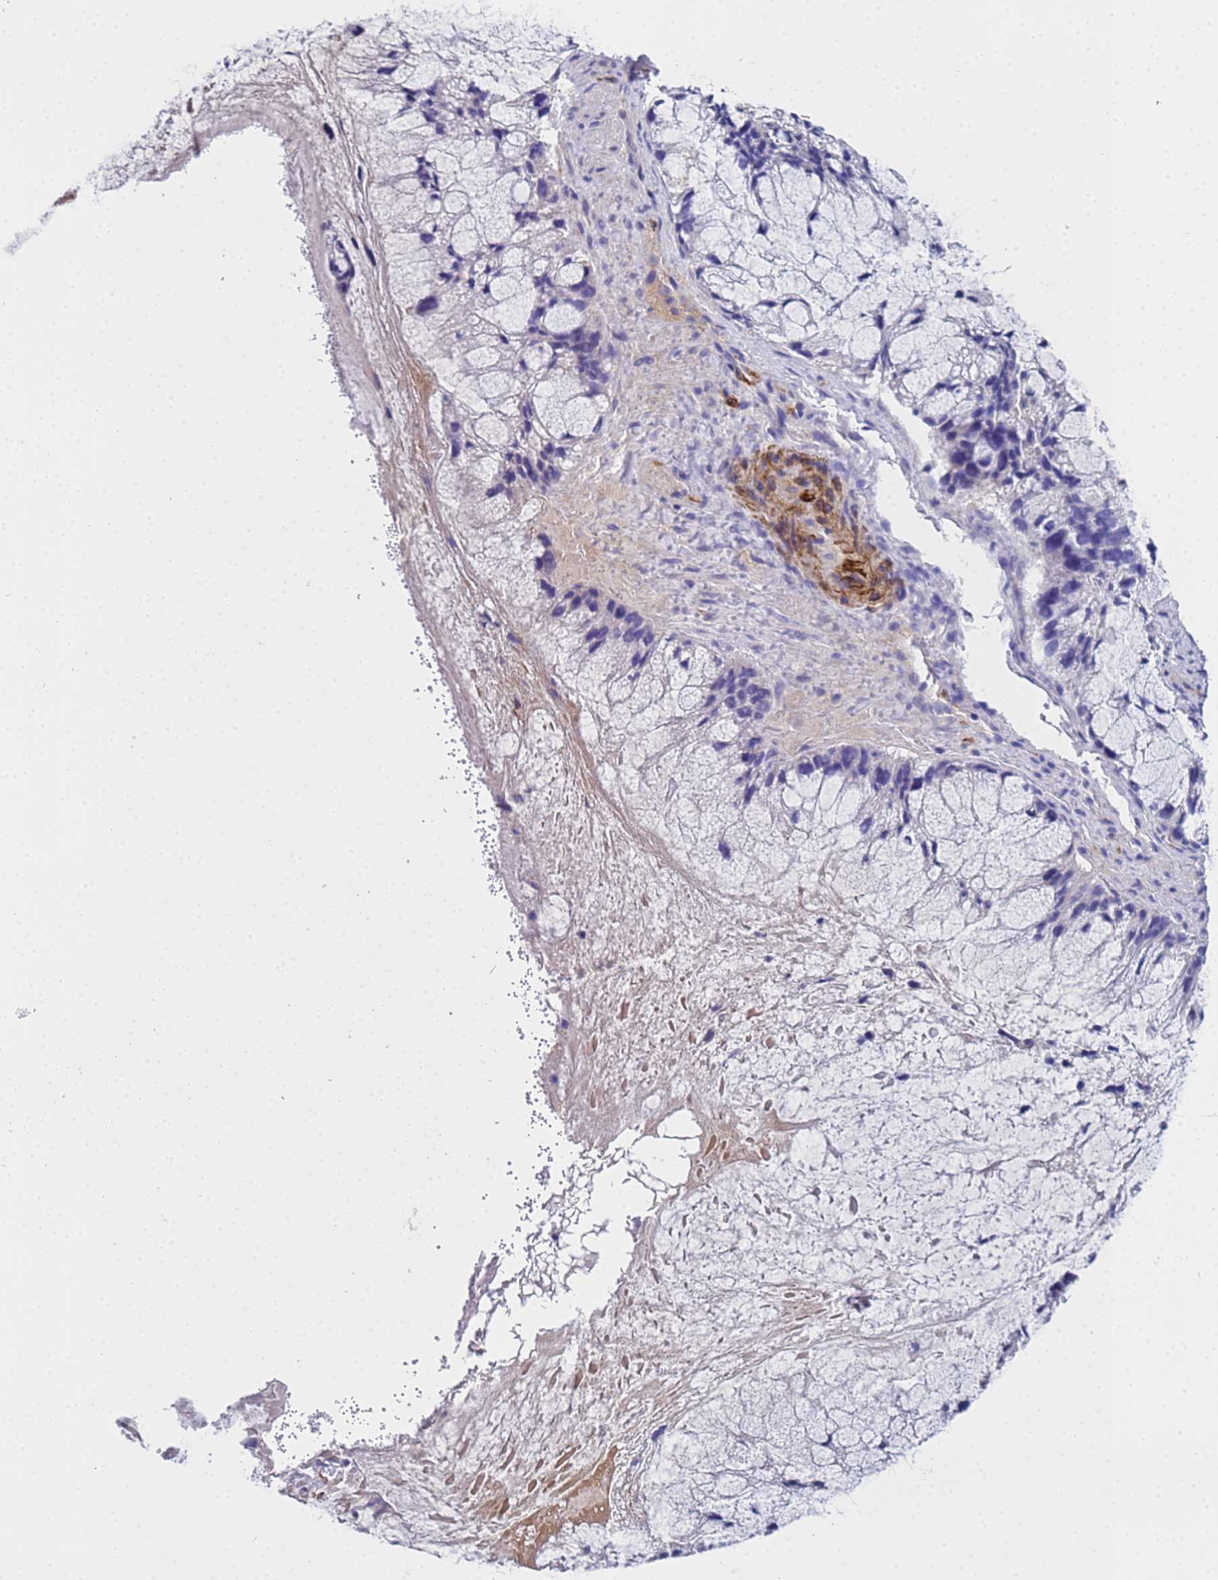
{"staining": {"intensity": "negative", "quantity": "none", "location": "none"}, "tissue": "ovarian cancer", "cell_type": "Tumor cells", "image_type": "cancer", "snomed": [{"axis": "morphology", "description": "Cystadenocarcinoma, mucinous, NOS"}, {"axis": "topography", "description": "Ovary"}], "caption": "Ovarian mucinous cystadenocarcinoma was stained to show a protein in brown. There is no significant positivity in tumor cells.", "gene": "ADIPOQ", "patient": {"sex": "female", "age": 37}}